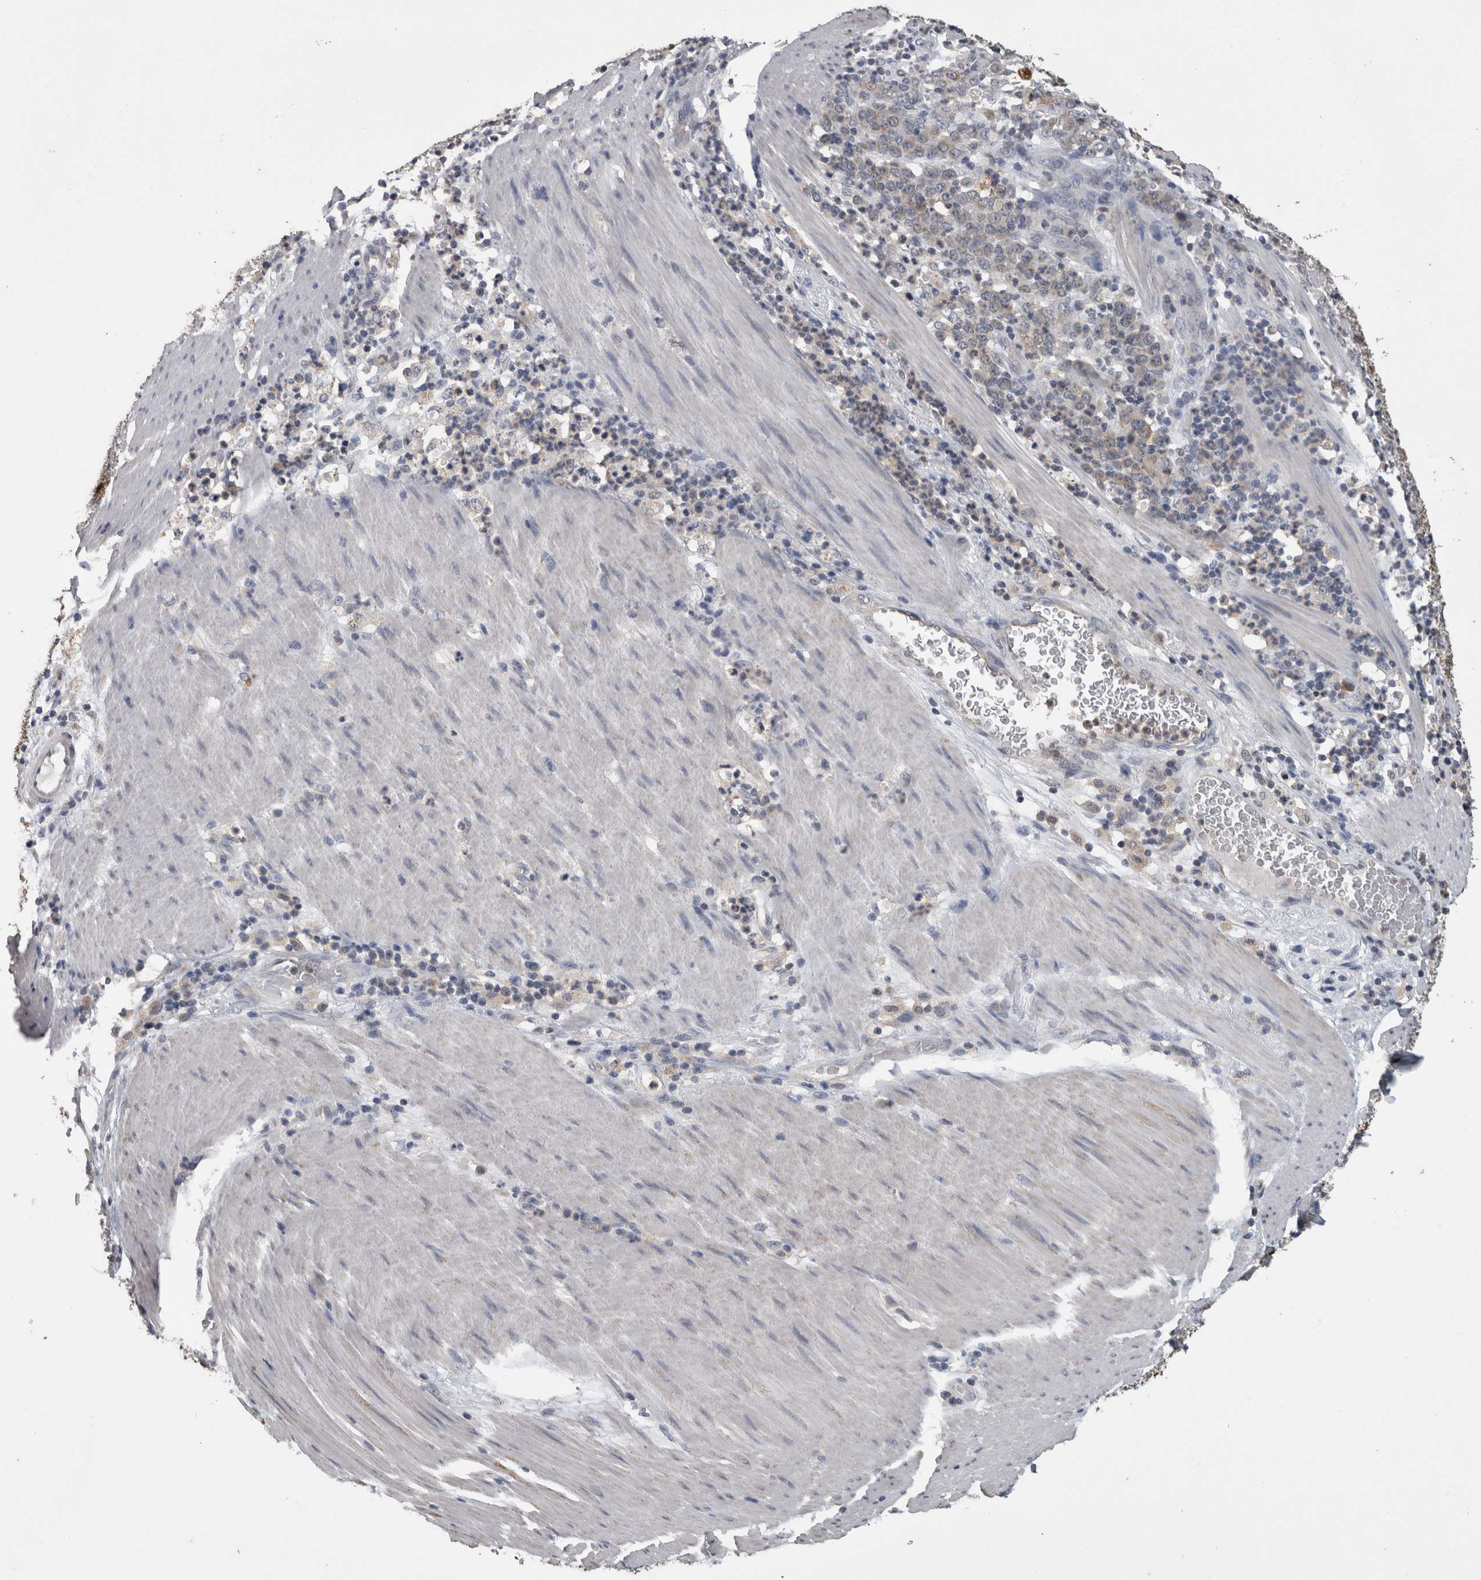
{"staining": {"intensity": "moderate", "quantity": "<25%", "location": "cytoplasmic/membranous"}, "tissue": "stomach cancer", "cell_type": "Tumor cells", "image_type": "cancer", "snomed": [{"axis": "morphology", "description": "Adenocarcinoma, NOS"}, {"axis": "topography", "description": "Stomach, lower"}], "caption": "Stomach adenocarcinoma stained with immunohistochemistry (IHC) reveals moderate cytoplasmic/membranous positivity in approximately <25% of tumor cells.", "gene": "ANXA13", "patient": {"sex": "female", "age": 71}}